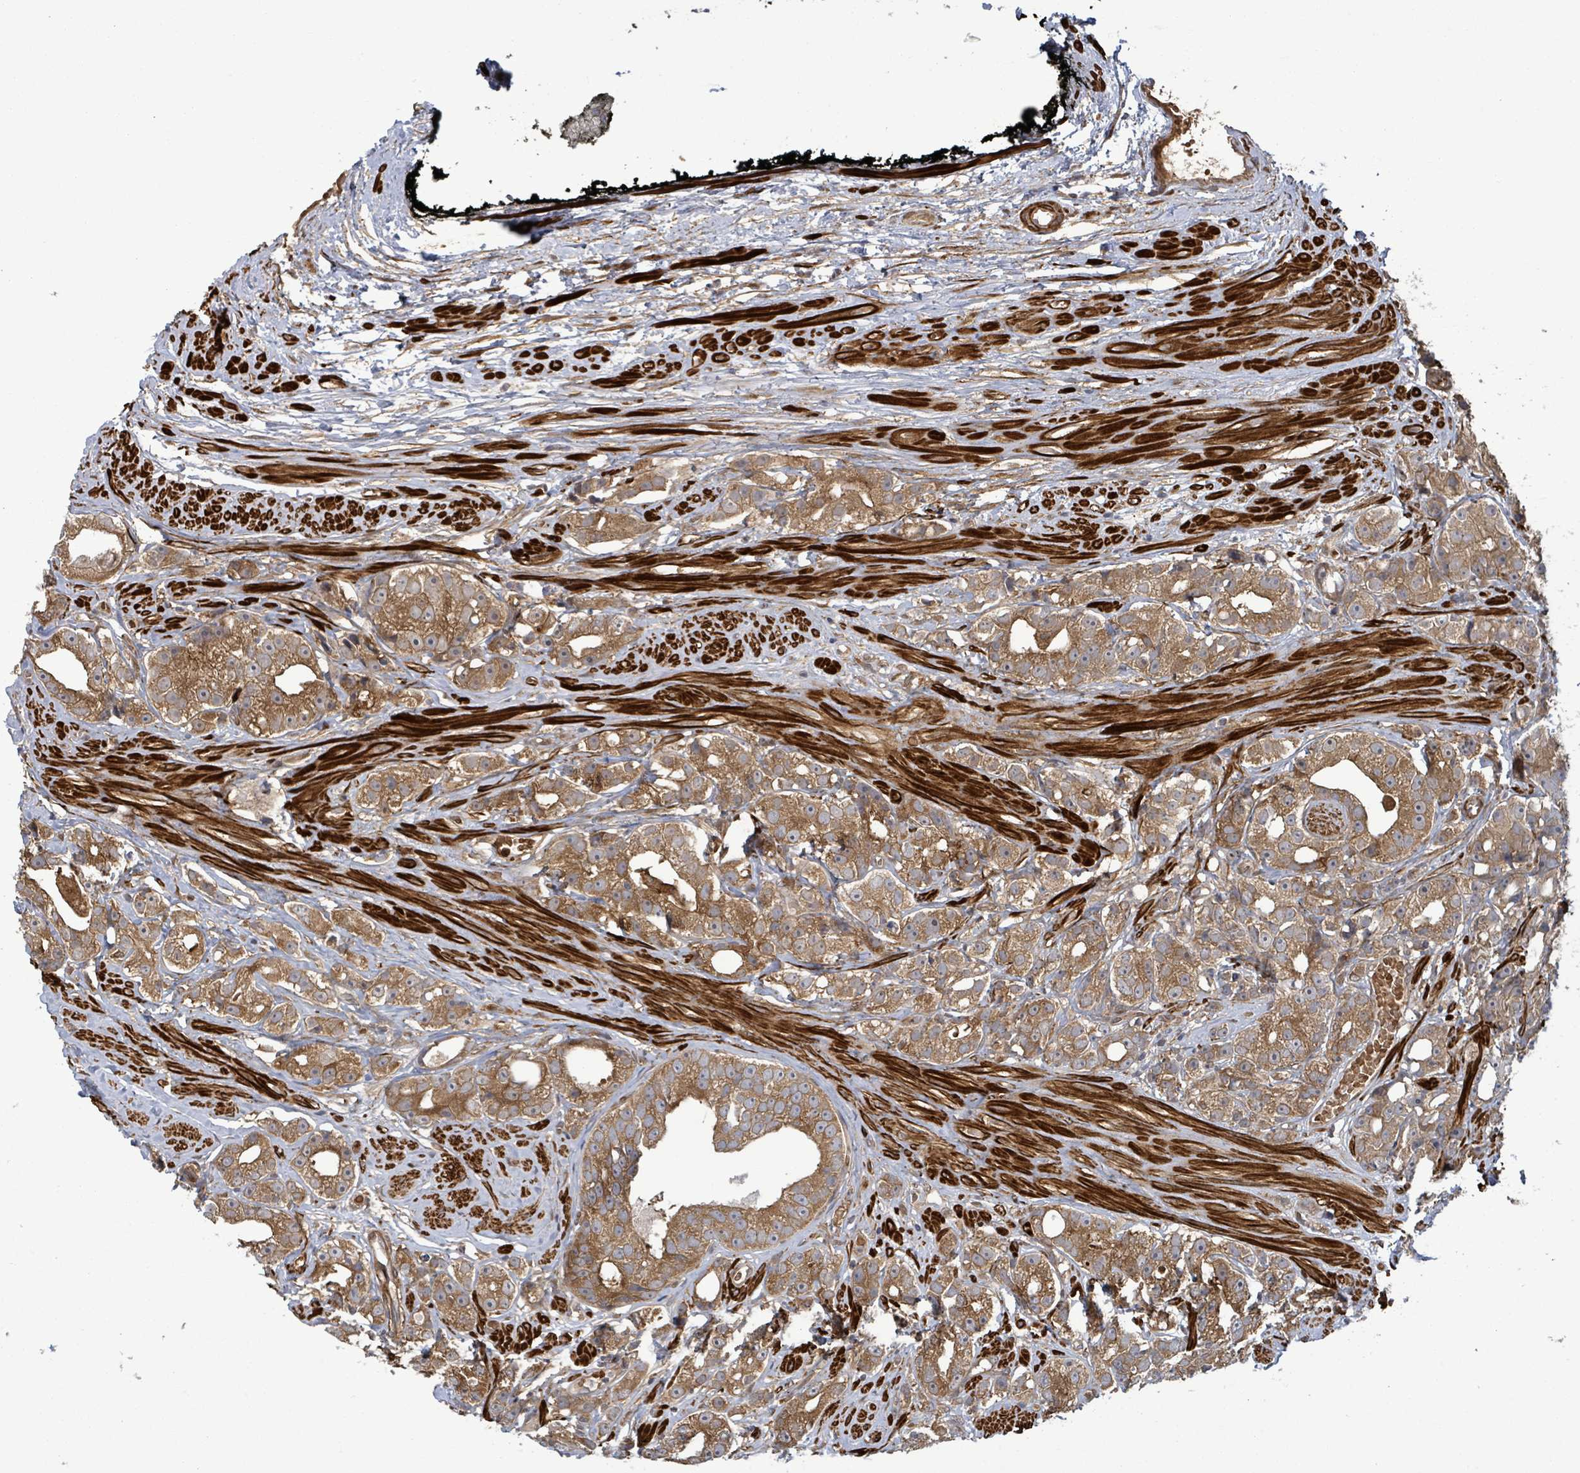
{"staining": {"intensity": "moderate", "quantity": "25%-75%", "location": "cytoplasmic/membranous"}, "tissue": "prostate cancer", "cell_type": "Tumor cells", "image_type": "cancer", "snomed": [{"axis": "morphology", "description": "Adenocarcinoma, High grade"}, {"axis": "topography", "description": "Prostate"}], "caption": "Moderate cytoplasmic/membranous positivity for a protein is identified in about 25%-75% of tumor cells of prostate cancer using immunohistochemistry.", "gene": "MAP3K6", "patient": {"sex": "male", "age": 71}}